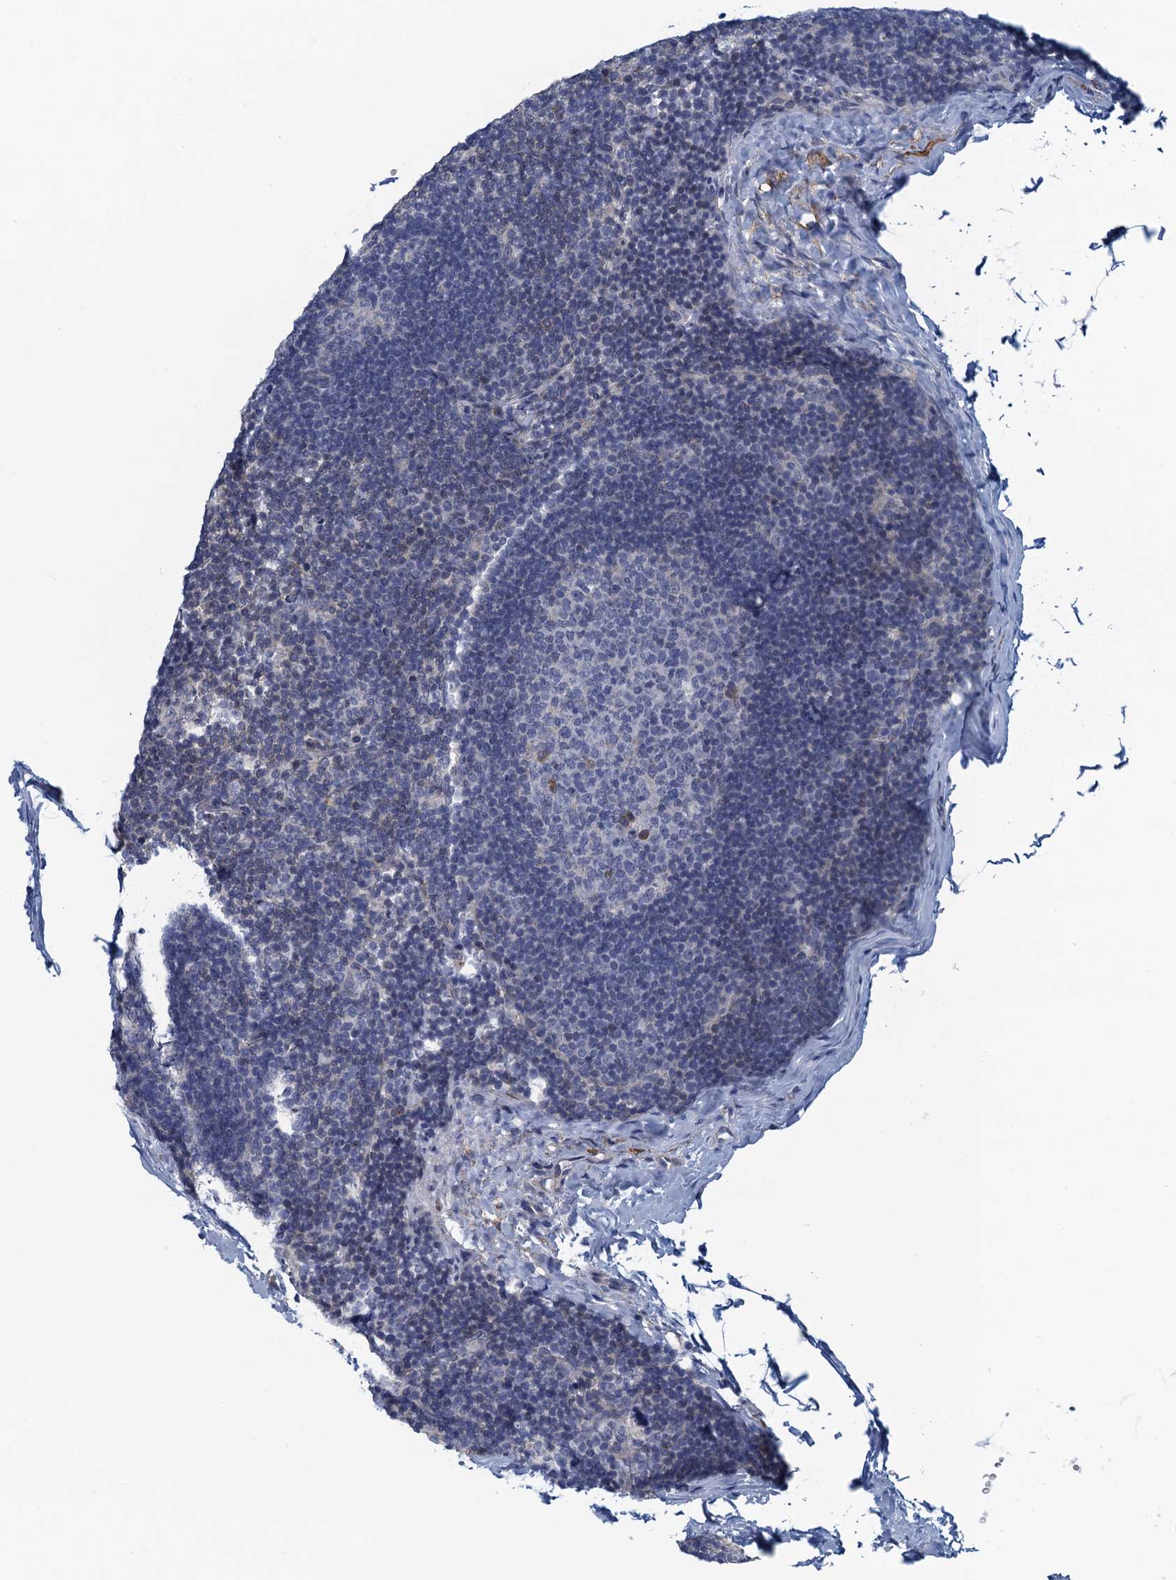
{"staining": {"intensity": "negative", "quantity": "none", "location": "none"}, "tissue": "lymph node", "cell_type": "Germinal center cells", "image_type": "normal", "snomed": [{"axis": "morphology", "description": "Normal tissue, NOS"}, {"axis": "topography", "description": "Lymph node"}], "caption": "IHC micrograph of normal lymph node stained for a protein (brown), which demonstrates no staining in germinal center cells.", "gene": "ALG2", "patient": {"sex": "female", "age": 22}}